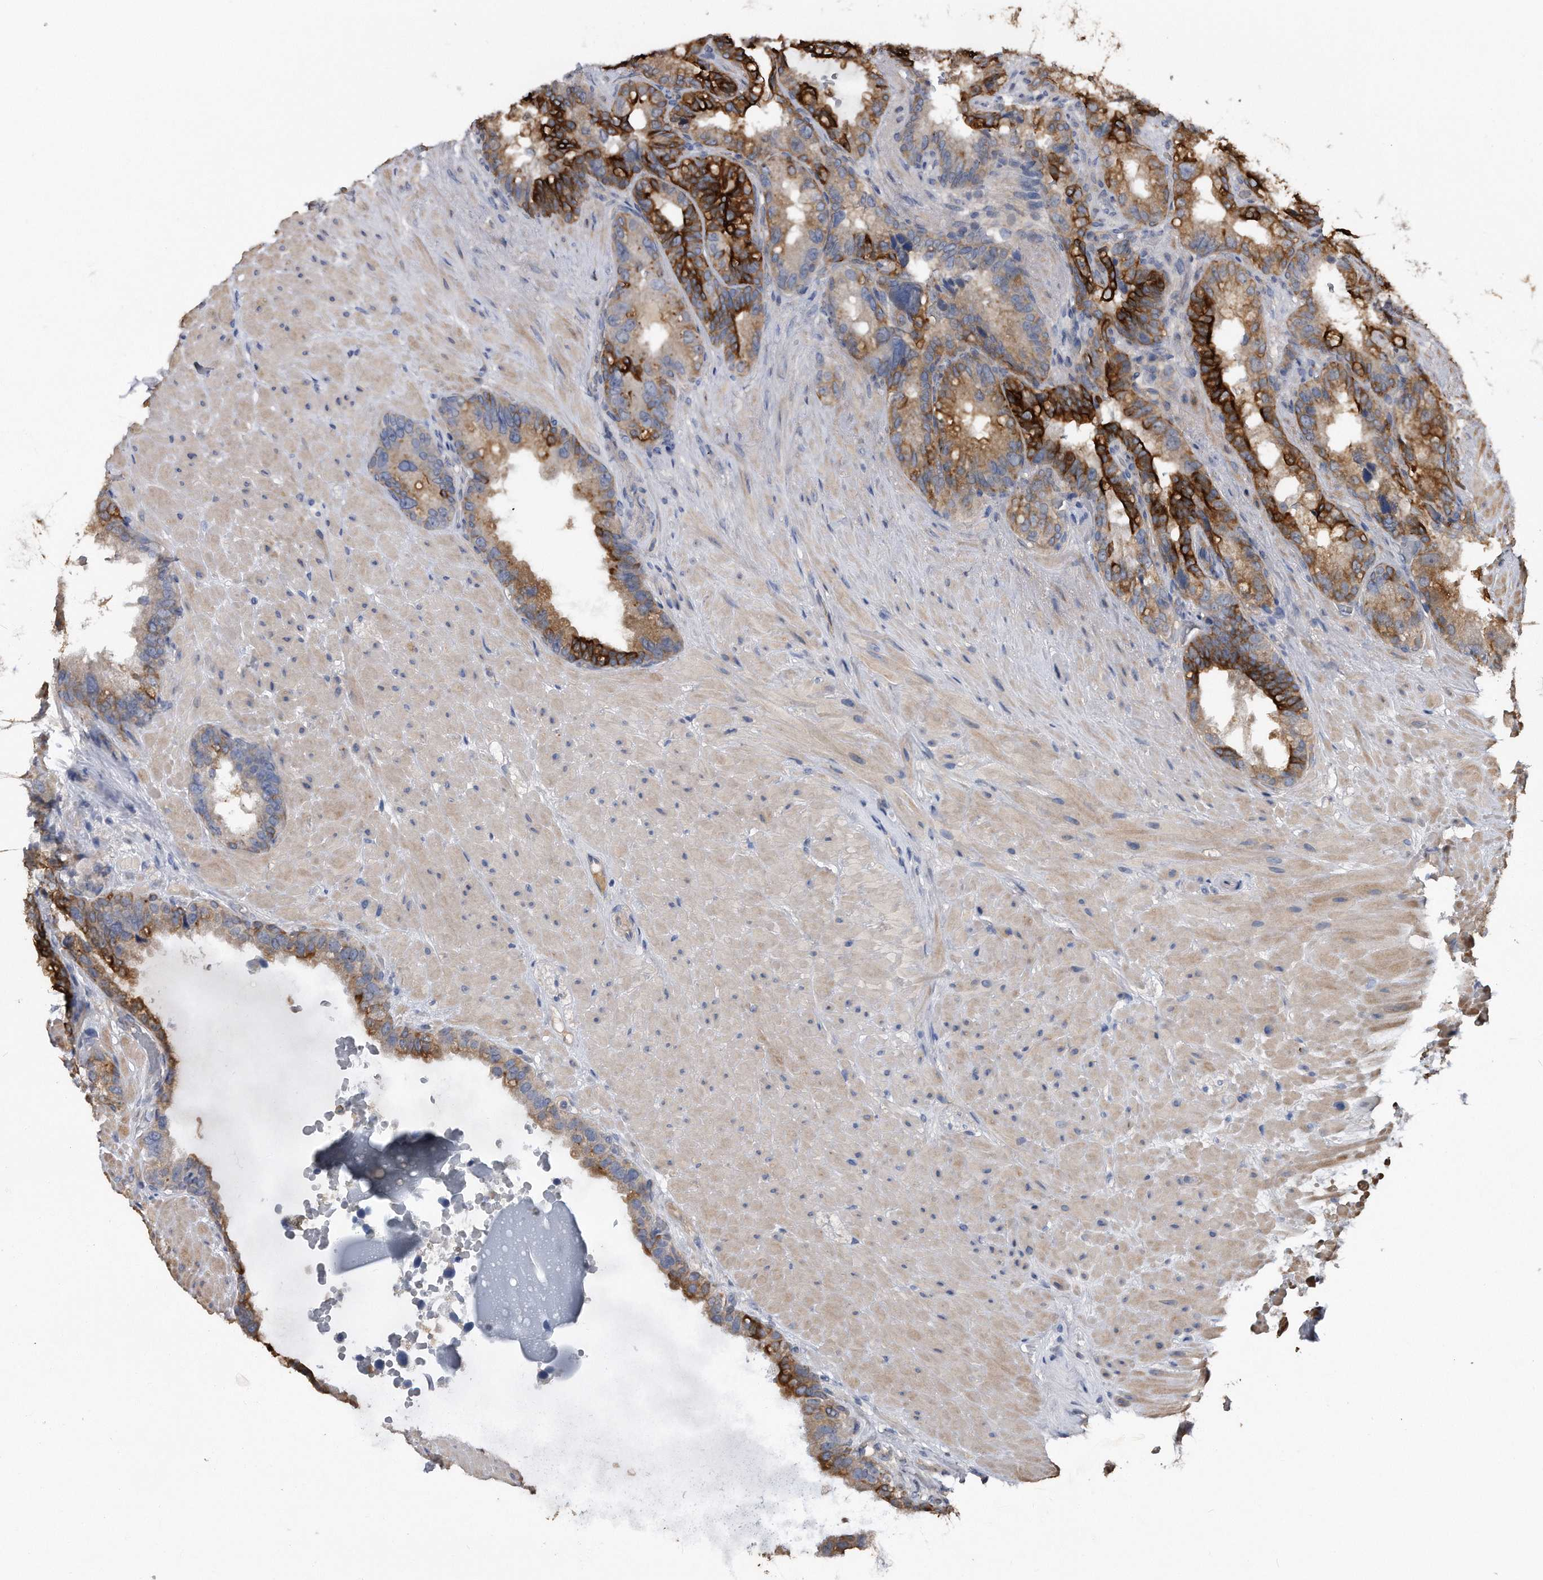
{"staining": {"intensity": "strong", "quantity": "25%-75%", "location": "cytoplasmic/membranous"}, "tissue": "seminal vesicle", "cell_type": "Glandular cells", "image_type": "normal", "snomed": [{"axis": "morphology", "description": "Normal tissue, NOS"}, {"axis": "topography", "description": "Seminal veicle"}], "caption": "A brown stain shows strong cytoplasmic/membranous staining of a protein in glandular cells of normal human seminal vesicle.", "gene": "KCND3", "patient": {"sex": "male", "age": 80}}